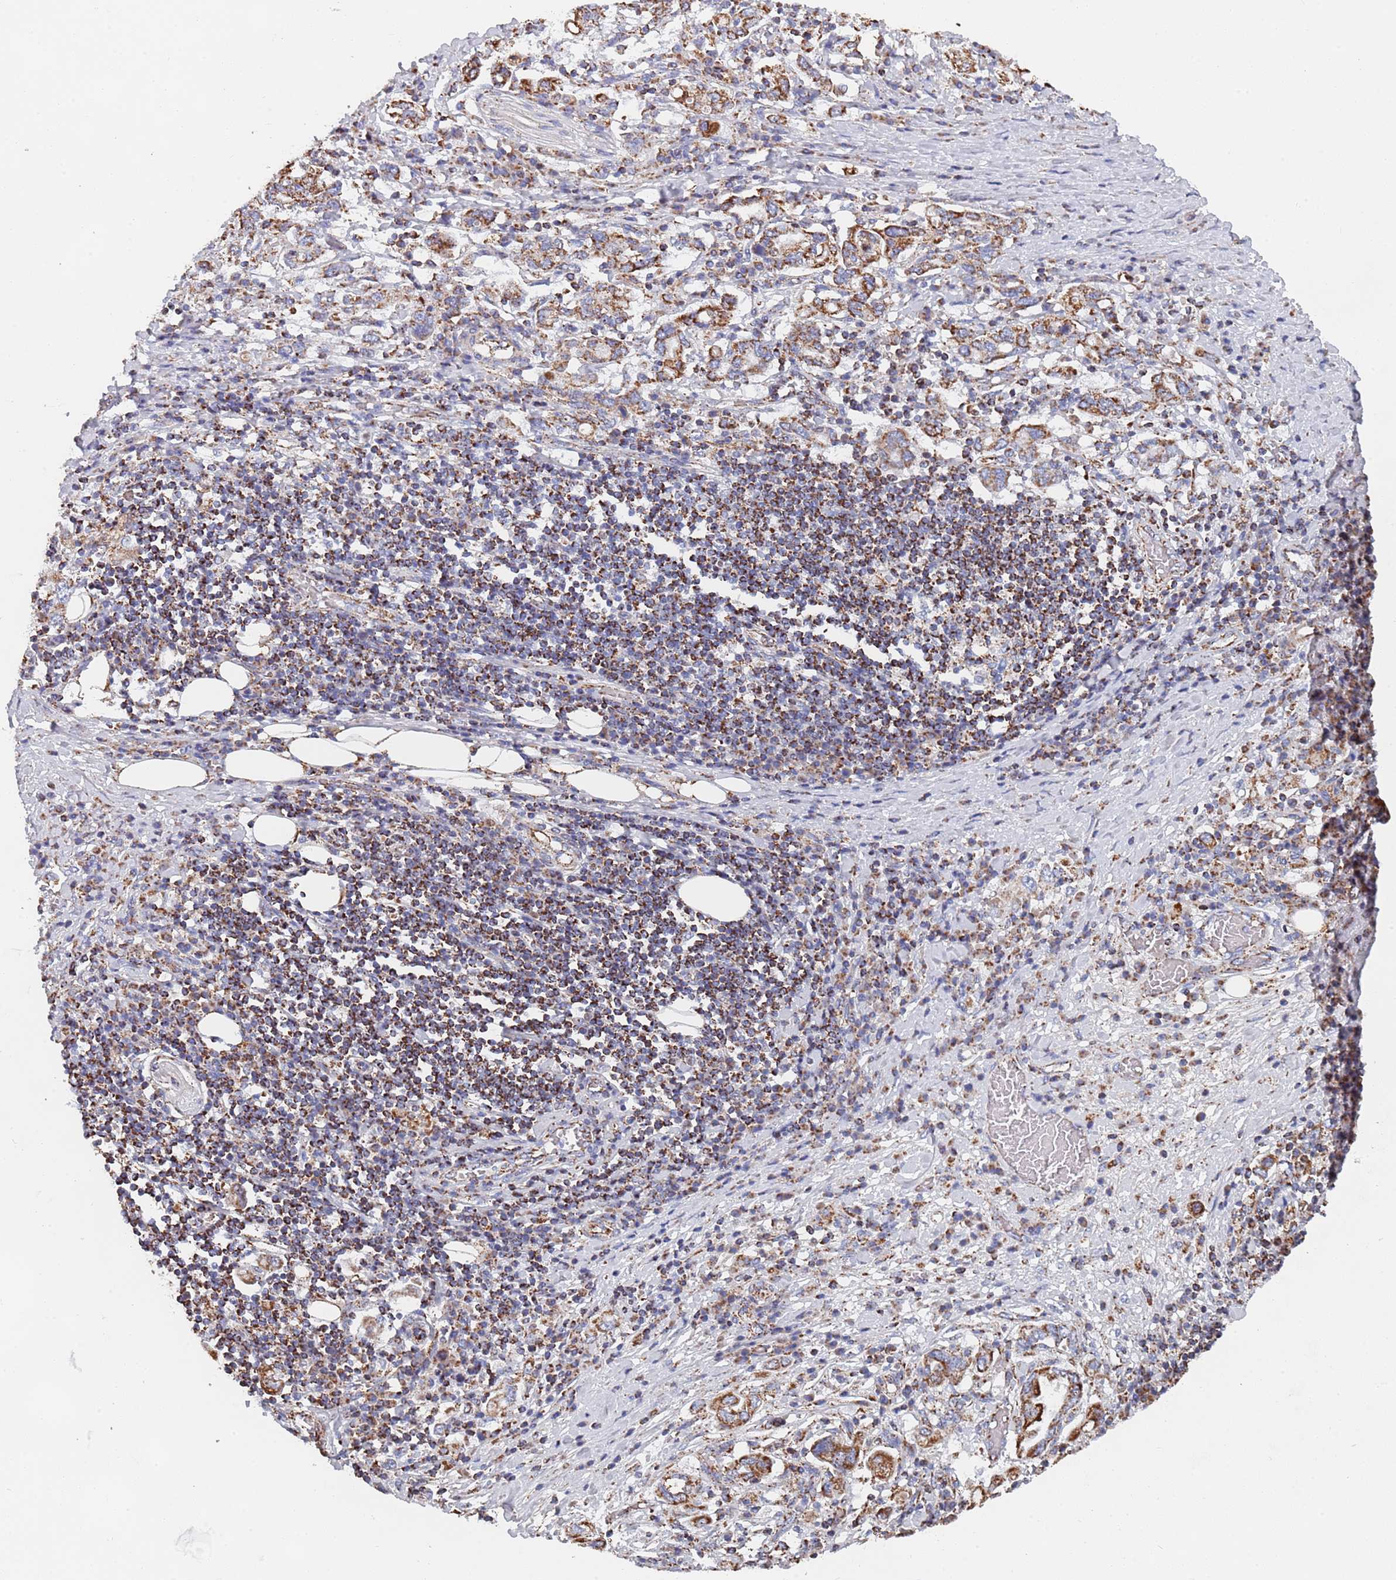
{"staining": {"intensity": "moderate", "quantity": ">75%", "location": "cytoplasmic/membranous"}, "tissue": "stomach cancer", "cell_type": "Tumor cells", "image_type": "cancer", "snomed": [{"axis": "morphology", "description": "Adenocarcinoma, NOS"}, {"axis": "topography", "description": "Stomach, upper"}, {"axis": "topography", "description": "Stomach"}], "caption": "An immunohistochemistry micrograph of tumor tissue is shown. Protein staining in brown shows moderate cytoplasmic/membranous positivity in stomach cancer (adenocarcinoma) within tumor cells.", "gene": "PGP", "patient": {"sex": "male", "age": 62}}